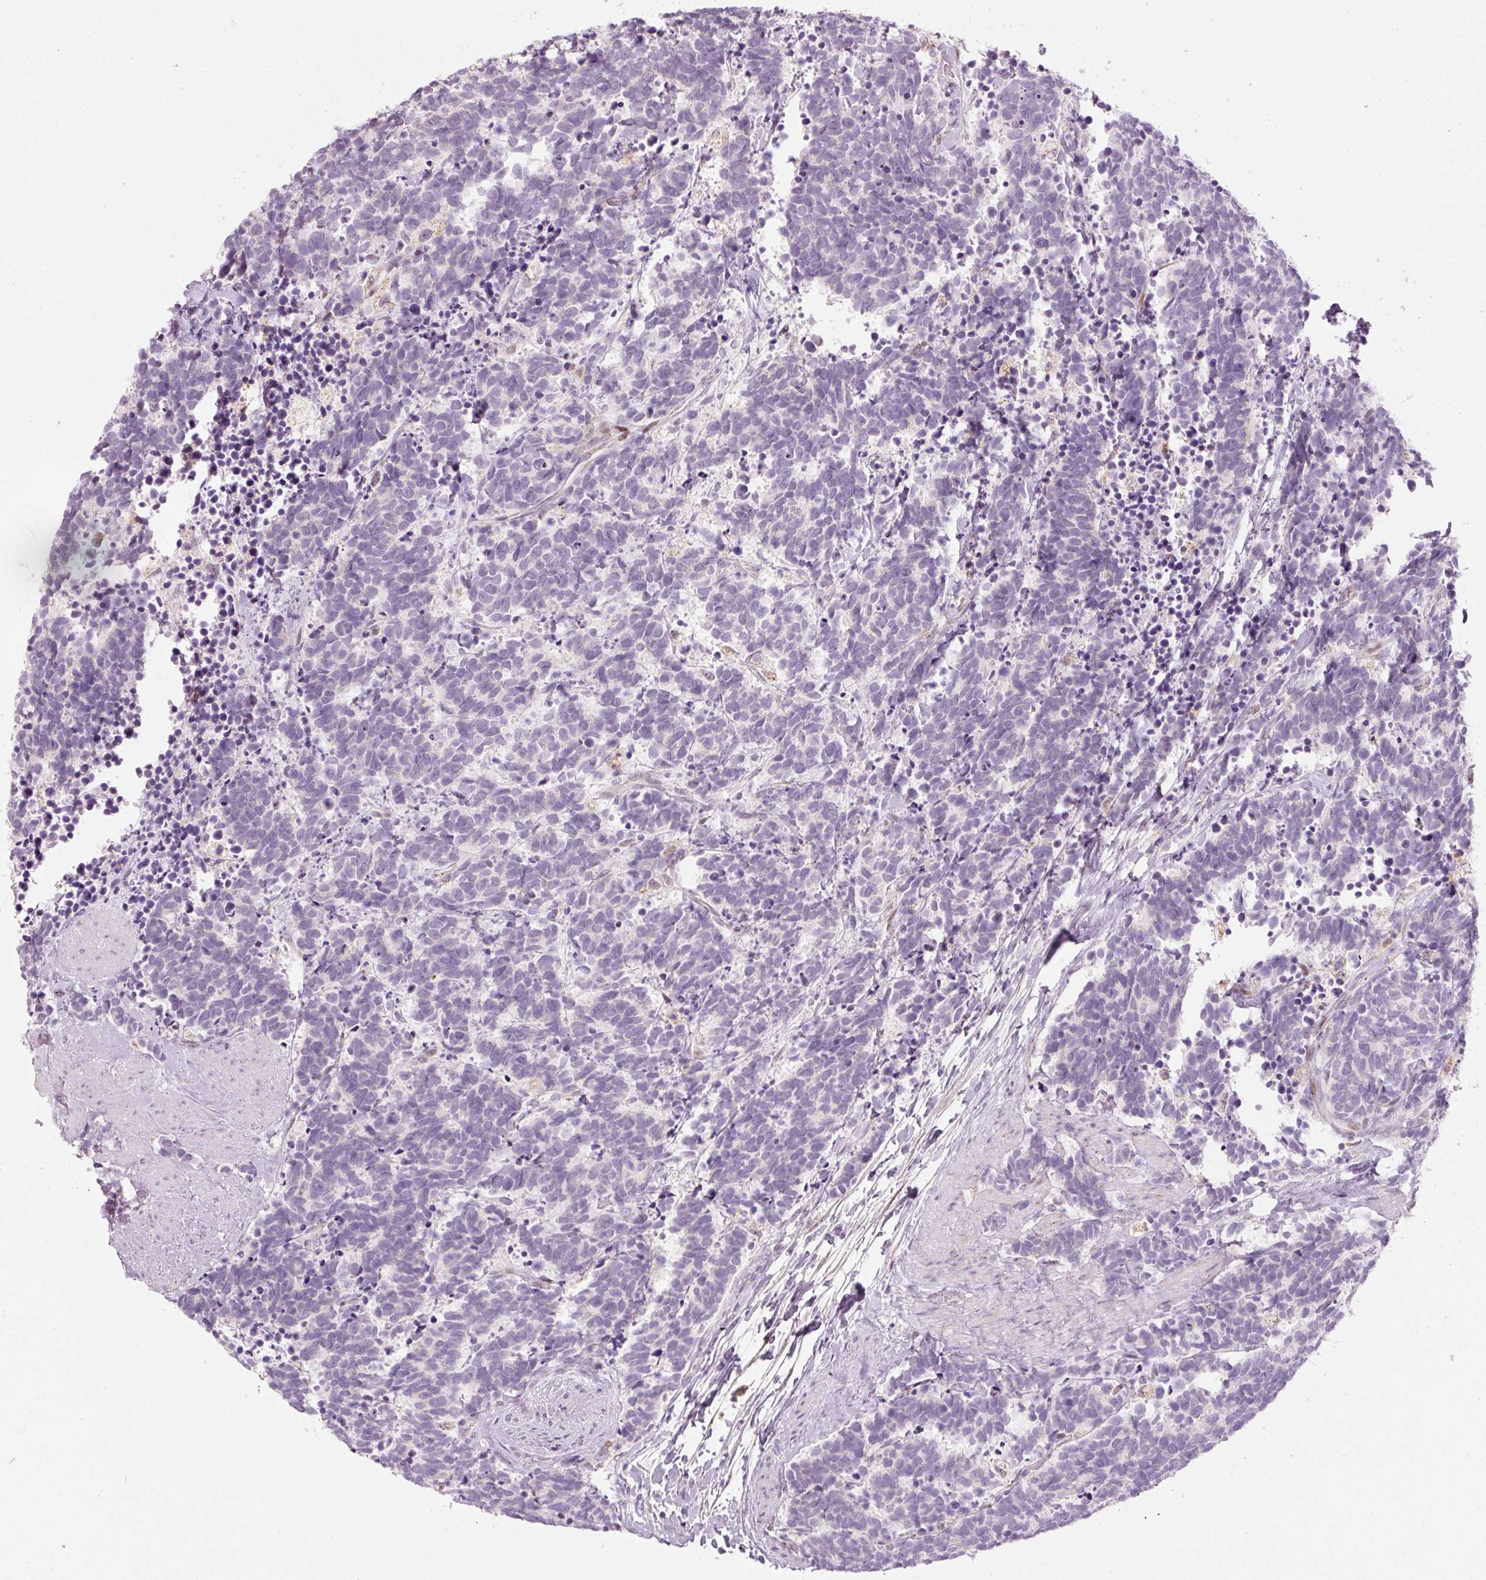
{"staining": {"intensity": "negative", "quantity": "none", "location": "none"}, "tissue": "carcinoid", "cell_type": "Tumor cells", "image_type": "cancer", "snomed": [{"axis": "morphology", "description": "Carcinoma, NOS"}, {"axis": "morphology", "description": "Carcinoid, malignant, NOS"}, {"axis": "topography", "description": "Prostate"}], "caption": "Immunohistochemistry micrograph of neoplastic tissue: carcinoma stained with DAB demonstrates no significant protein positivity in tumor cells. (Stains: DAB (3,3'-diaminobenzidine) IHC with hematoxylin counter stain, Microscopy: brightfield microscopy at high magnification).", "gene": "RNF39", "patient": {"sex": "male", "age": 57}}